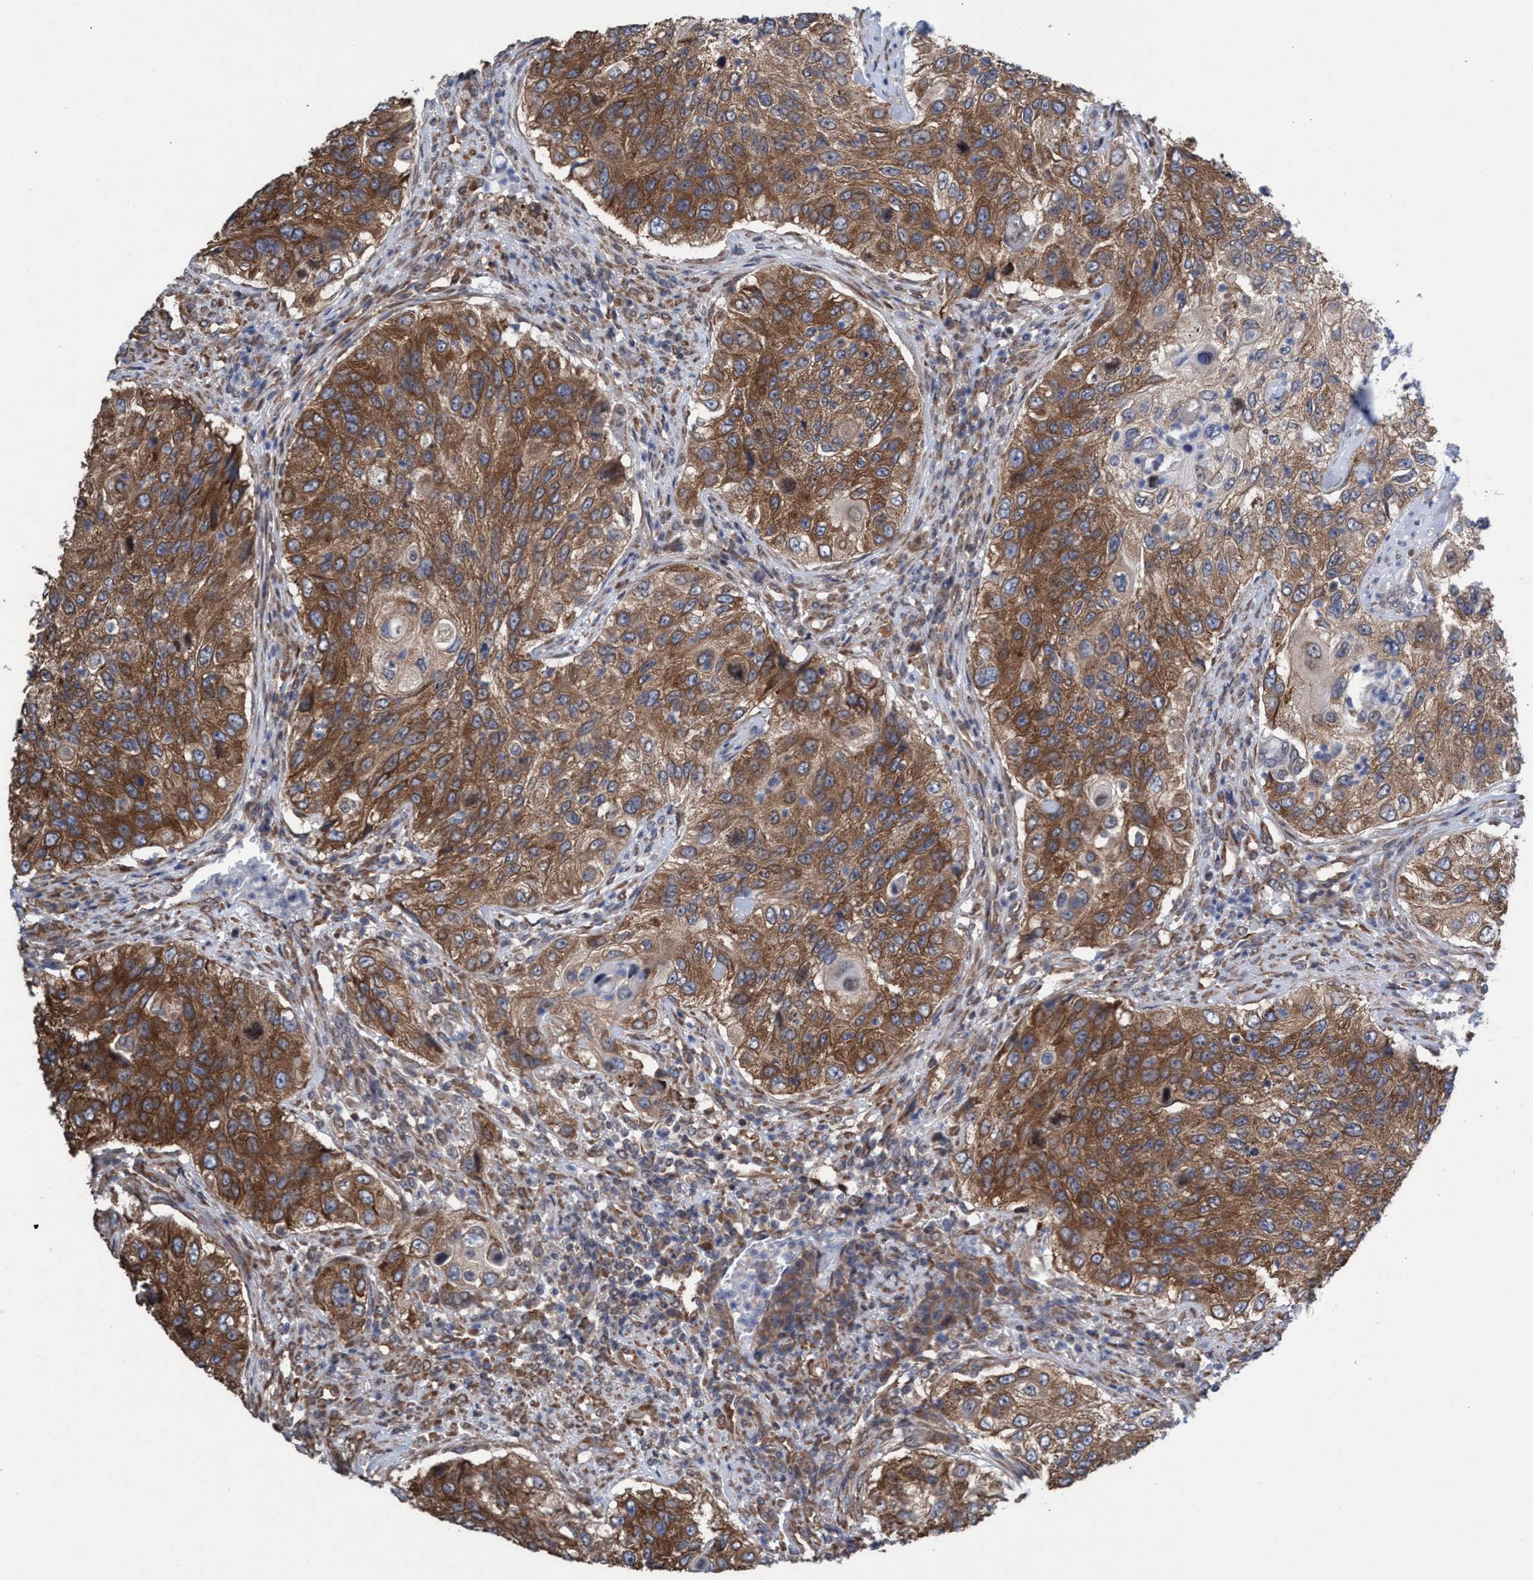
{"staining": {"intensity": "moderate", "quantity": ">75%", "location": "cytoplasmic/membranous"}, "tissue": "urothelial cancer", "cell_type": "Tumor cells", "image_type": "cancer", "snomed": [{"axis": "morphology", "description": "Urothelial carcinoma, High grade"}, {"axis": "topography", "description": "Urinary bladder"}], "caption": "Immunohistochemistry of urothelial cancer exhibits medium levels of moderate cytoplasmic/membranous positivity in about >75% of tumor cells.", "gene": "METAP2", "patient": {"sex": "female", "age": 60}}